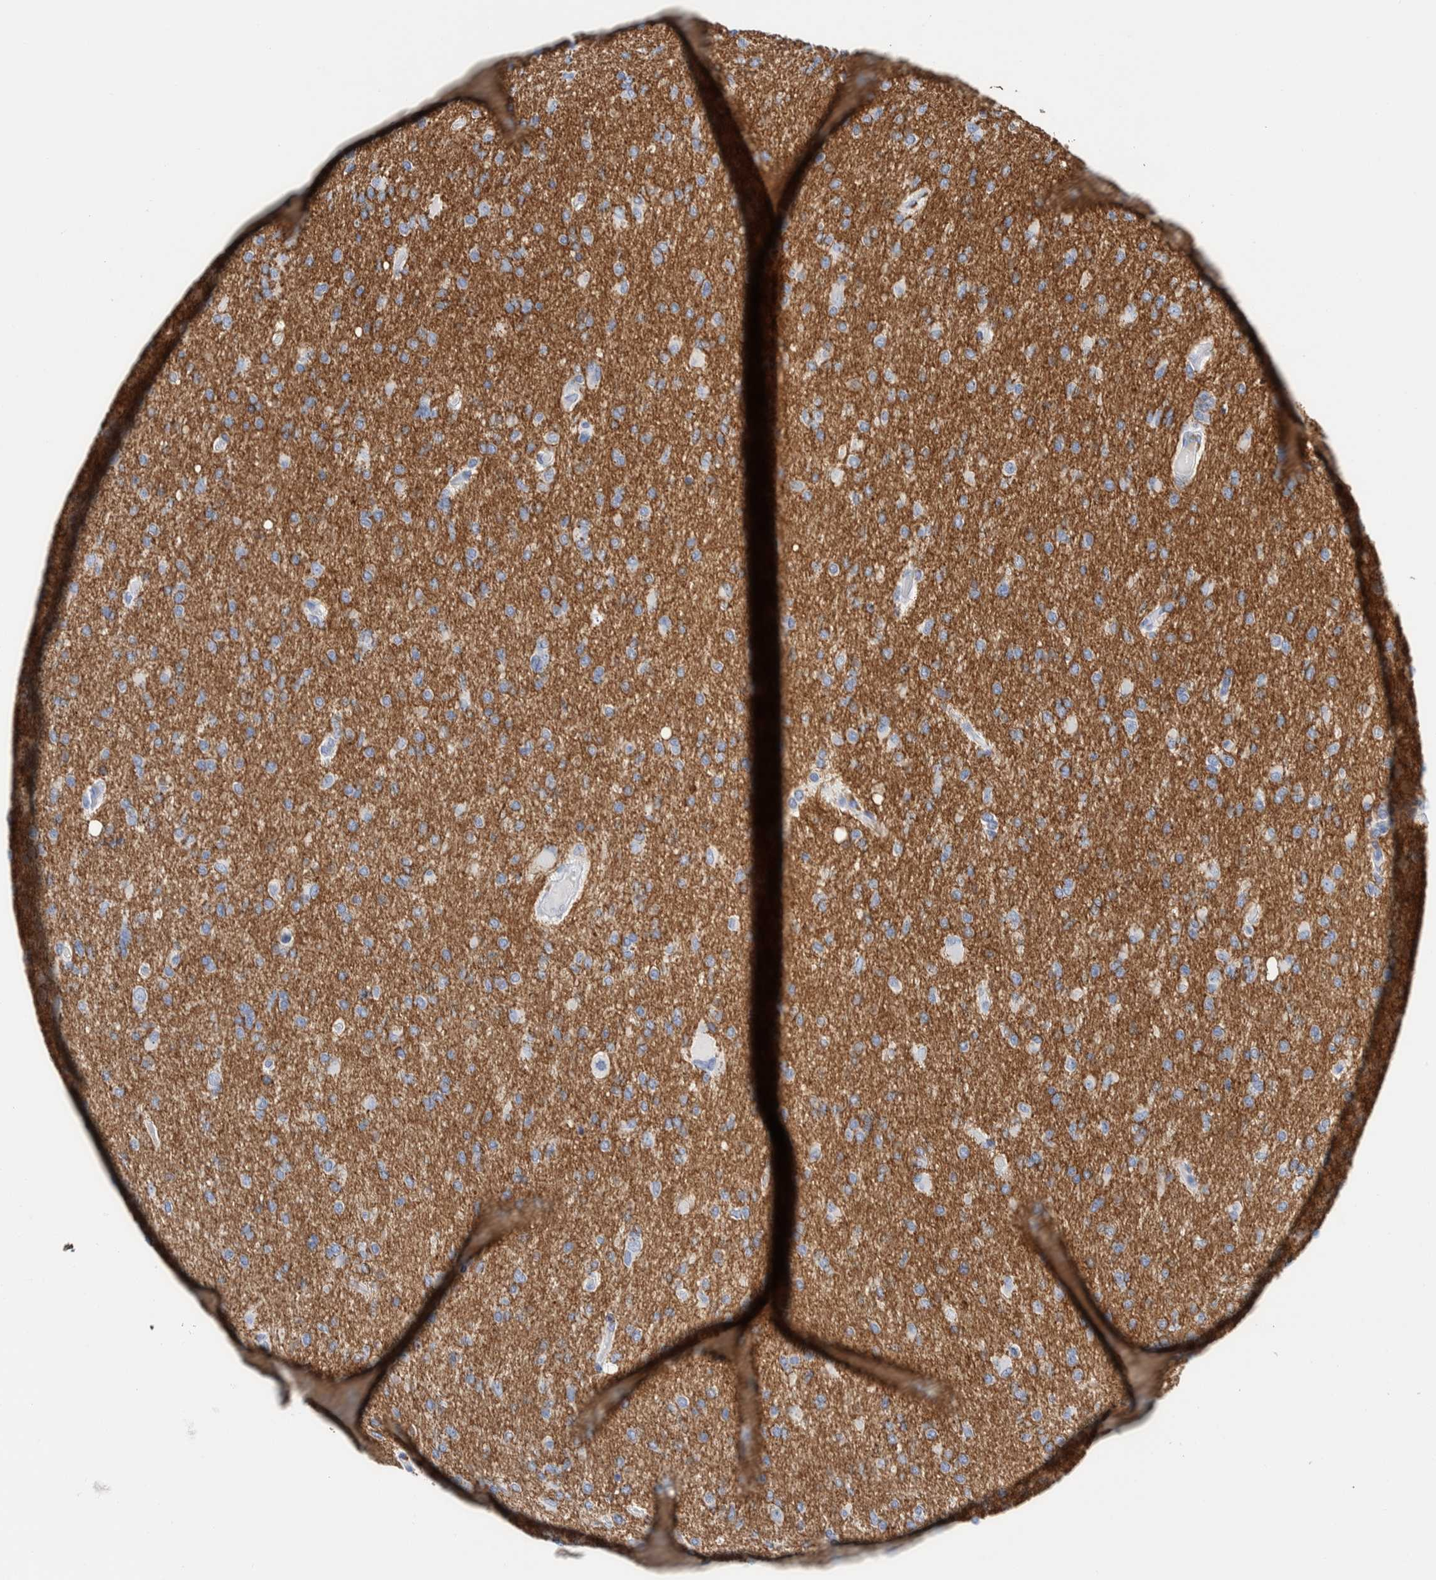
{"staining": {"intensity": "negative", "quantity": "none", "location": "none"}, "tissue": "glioma", "cell_type": "Tumor cells", "image_type": "cancer", "snomed": [{"axis": "morphology", "description": "Glioma, malignant, High grade"}, {"axis": "topography", "description": "Cerebral cortex"}], "caption": "DAB (3,3'-diaminobenzidine) immunohistochemical staining of human glioma exhibits no significant staining in tumor cells.", "gene": "MOG", "patient": {"sex": "female", "age": 36}}